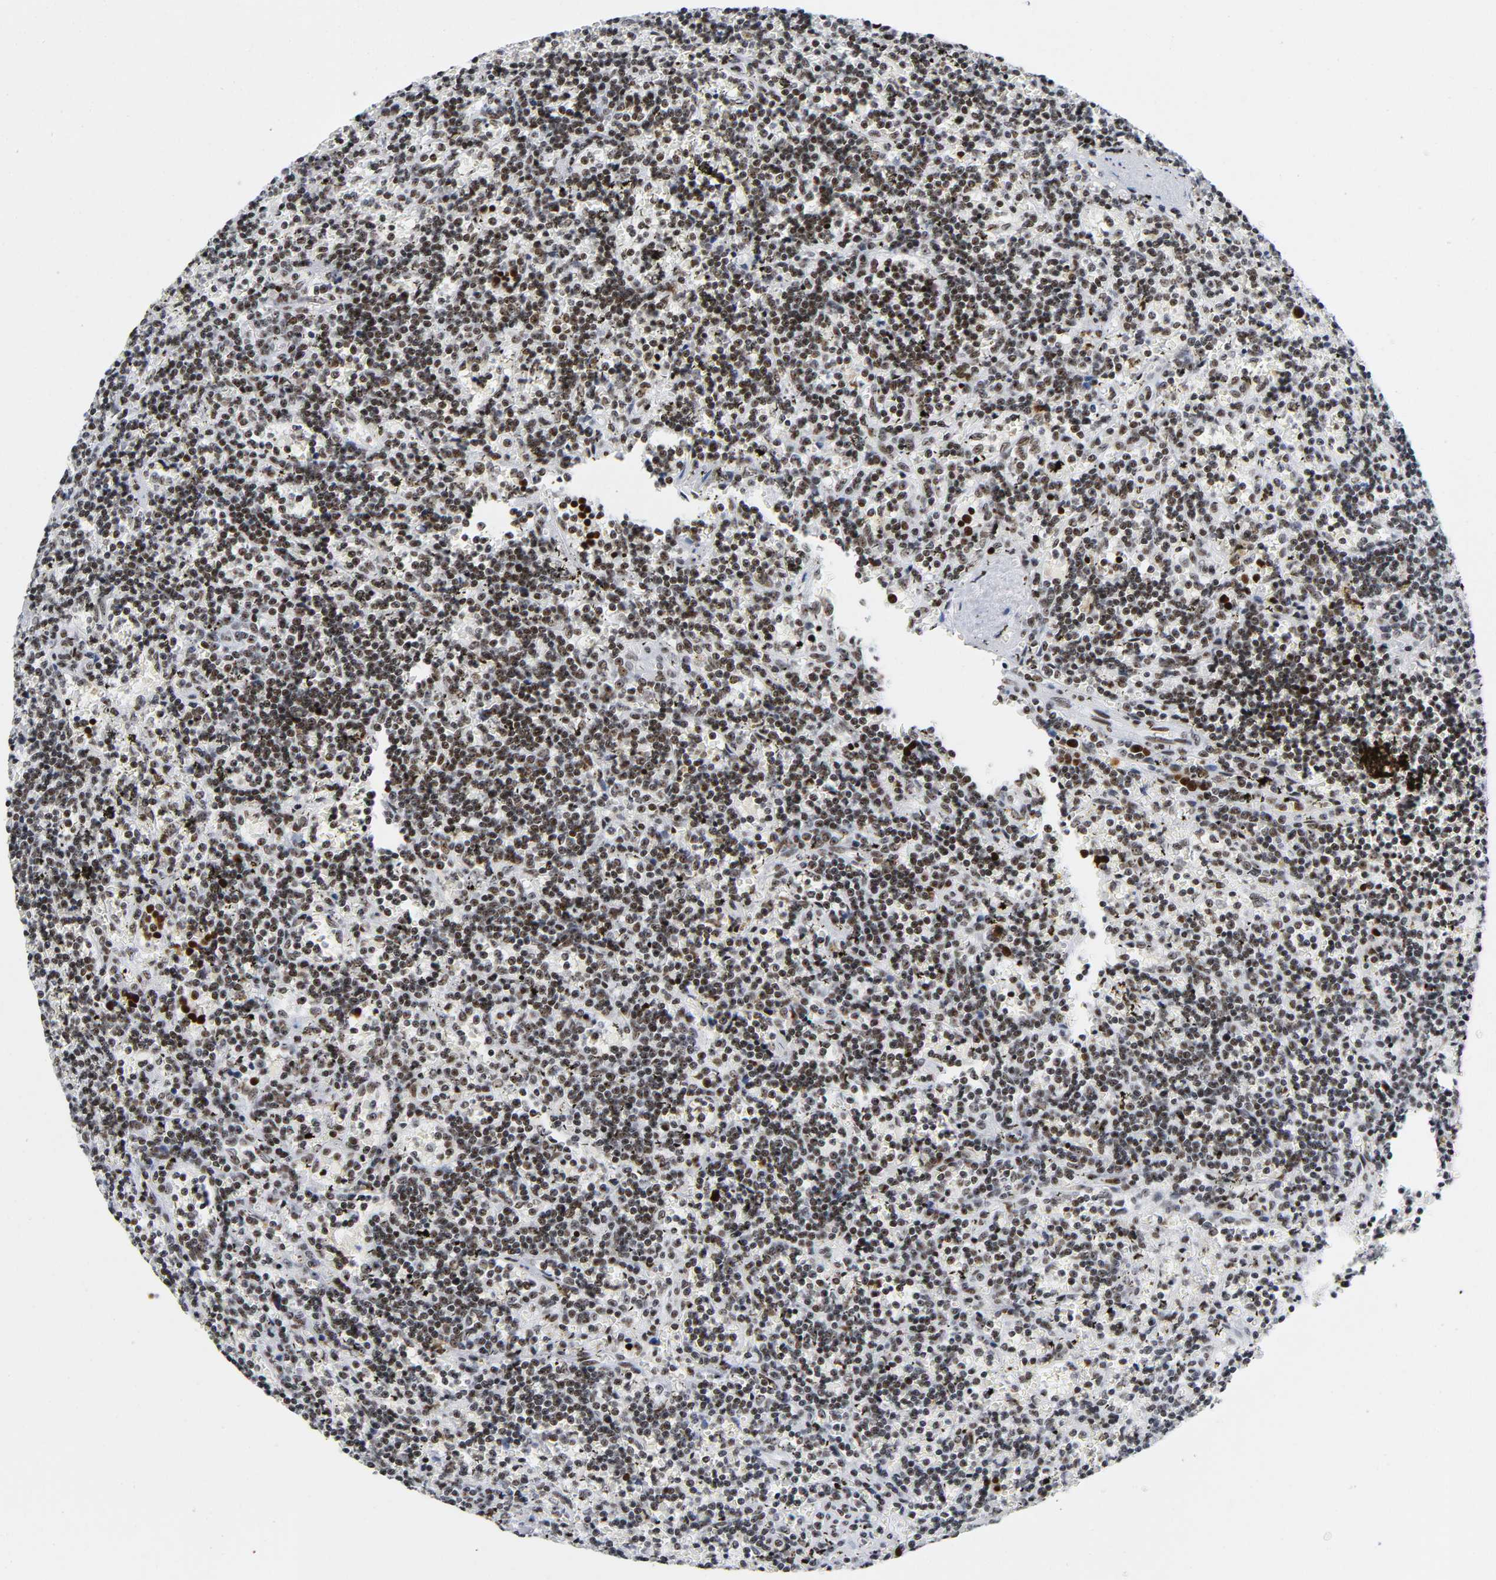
{"staining": {"intensity": "moderate", "quantity": "25%-75%", "location": "nuclear"}, "tissue": "lymphoma", "cell_type": "Tumor cells", "image_type": "cancer", "snomed": [{"axis": "morphology", "description": "Malignant lymphoma, non-Hodgkin's type, Low grade"}, {"axis": "topography", "description": "Spleen"}], "caption": "Moderate nuclear expression is identified in approximately 25%-75% of tumor cells in low-grade malignant lymphoma, non-Hodgkin's type.", "gene": "UBTF", "patient": {"sex": "male", "age": 60}}